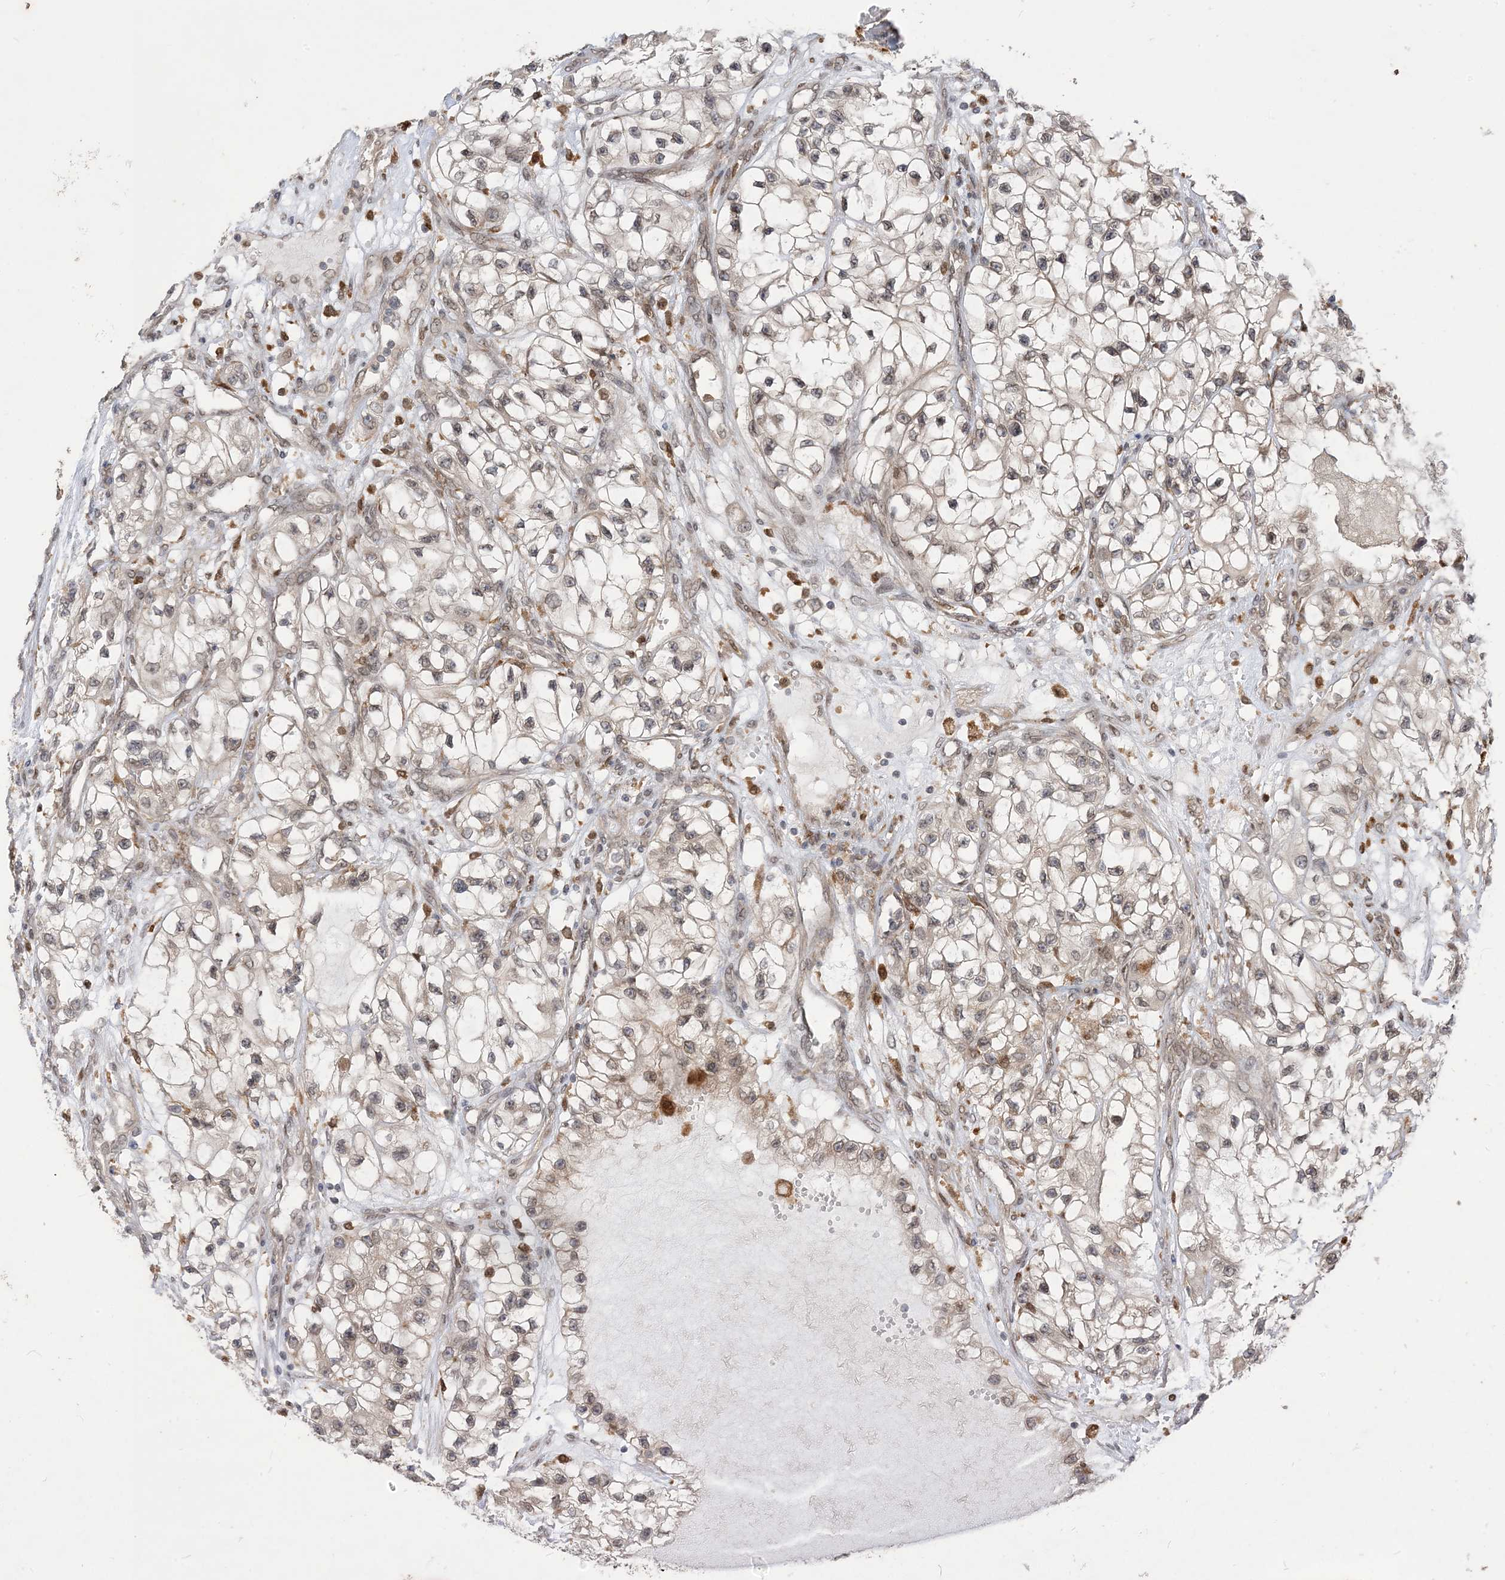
{"staining": {"intensity": "weak", "quantity": "<25%", "location": "cytoplasmic/membranous"}, "tissue": "renal cancer", "cell_type": "Tumor cells", "image_type": "cancer", "snomed": [{"axis": "morphology", "description": "Adenocarcinoma, NOS"}, {"axis": "topography", "description": "Kidney"}], "caption": "Human renal cancer stained for a protein using immunohistochemistry shows no expression in tumor cells.", "gene": "NAGK", "patient": {"sex": "female", "age": 57}}